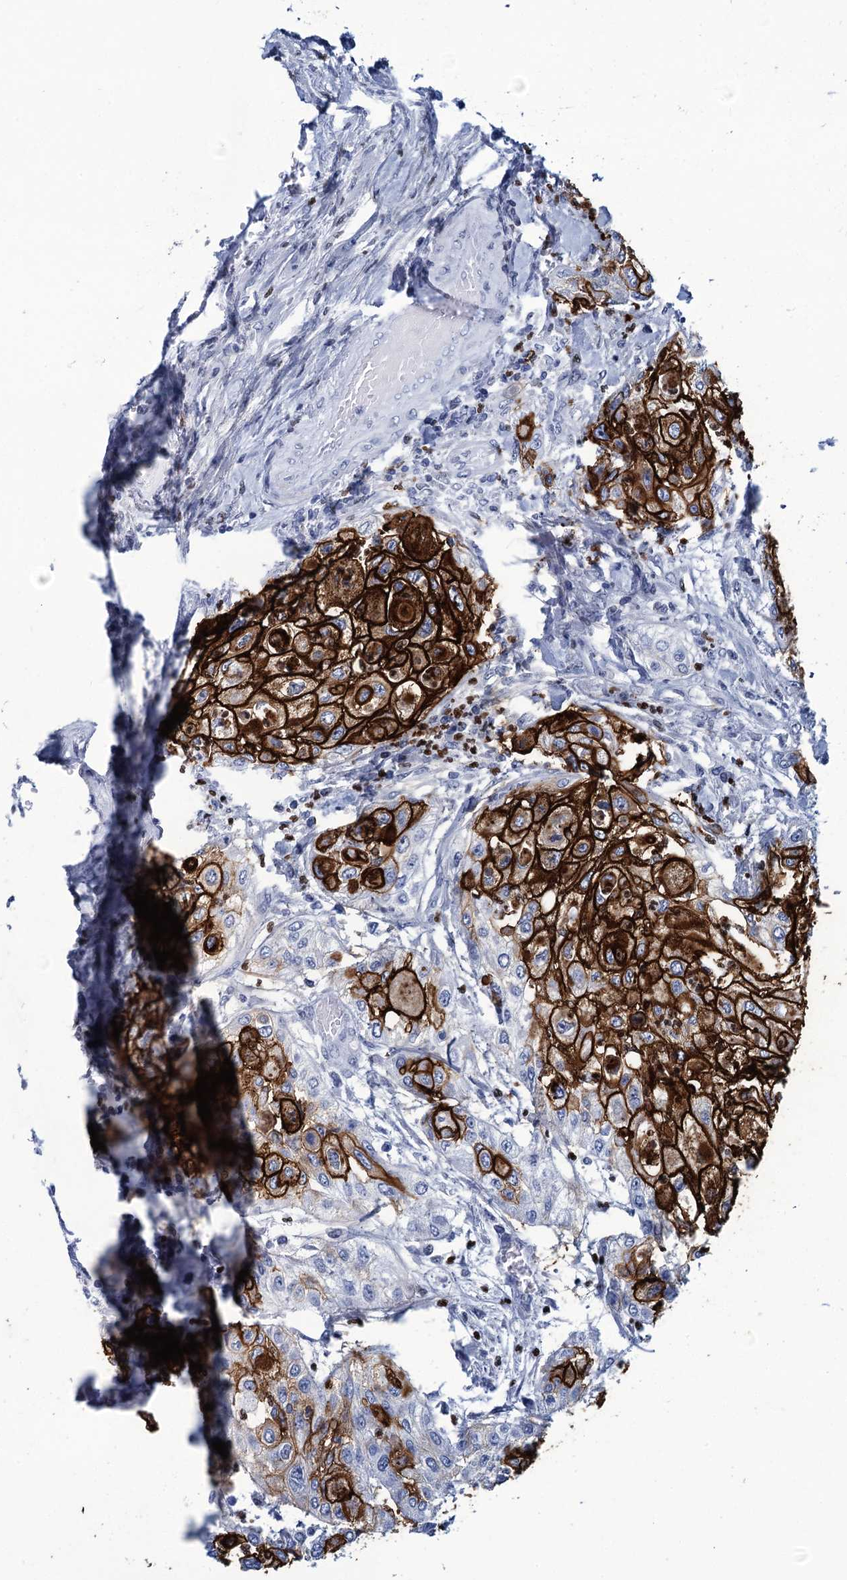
{"staining": {"intensity": "strong", "quantity": ">75%", "location": "cytoplasmic/membranous"}, "tissue": "urothelial cancer", "cell_type": "Tumor cells", "image_type": "cancer", "snomed": [{"axis": "morphology", "description": "Urothelial carcinoma, High grade"}, {"axis": "topography", "description": "Urinary bladder"}], "caption": "This image shows high-grade urothelial carcinoma stained with immunohistochemistry (IHC) to label a protein in brown. The cytoplasmic/membranous of tumor cells show strong positivity for the protein. Nuclei are counter-stained blue.", "gene": "RHCG", "patient": {"sex": "female", "age": 79}}